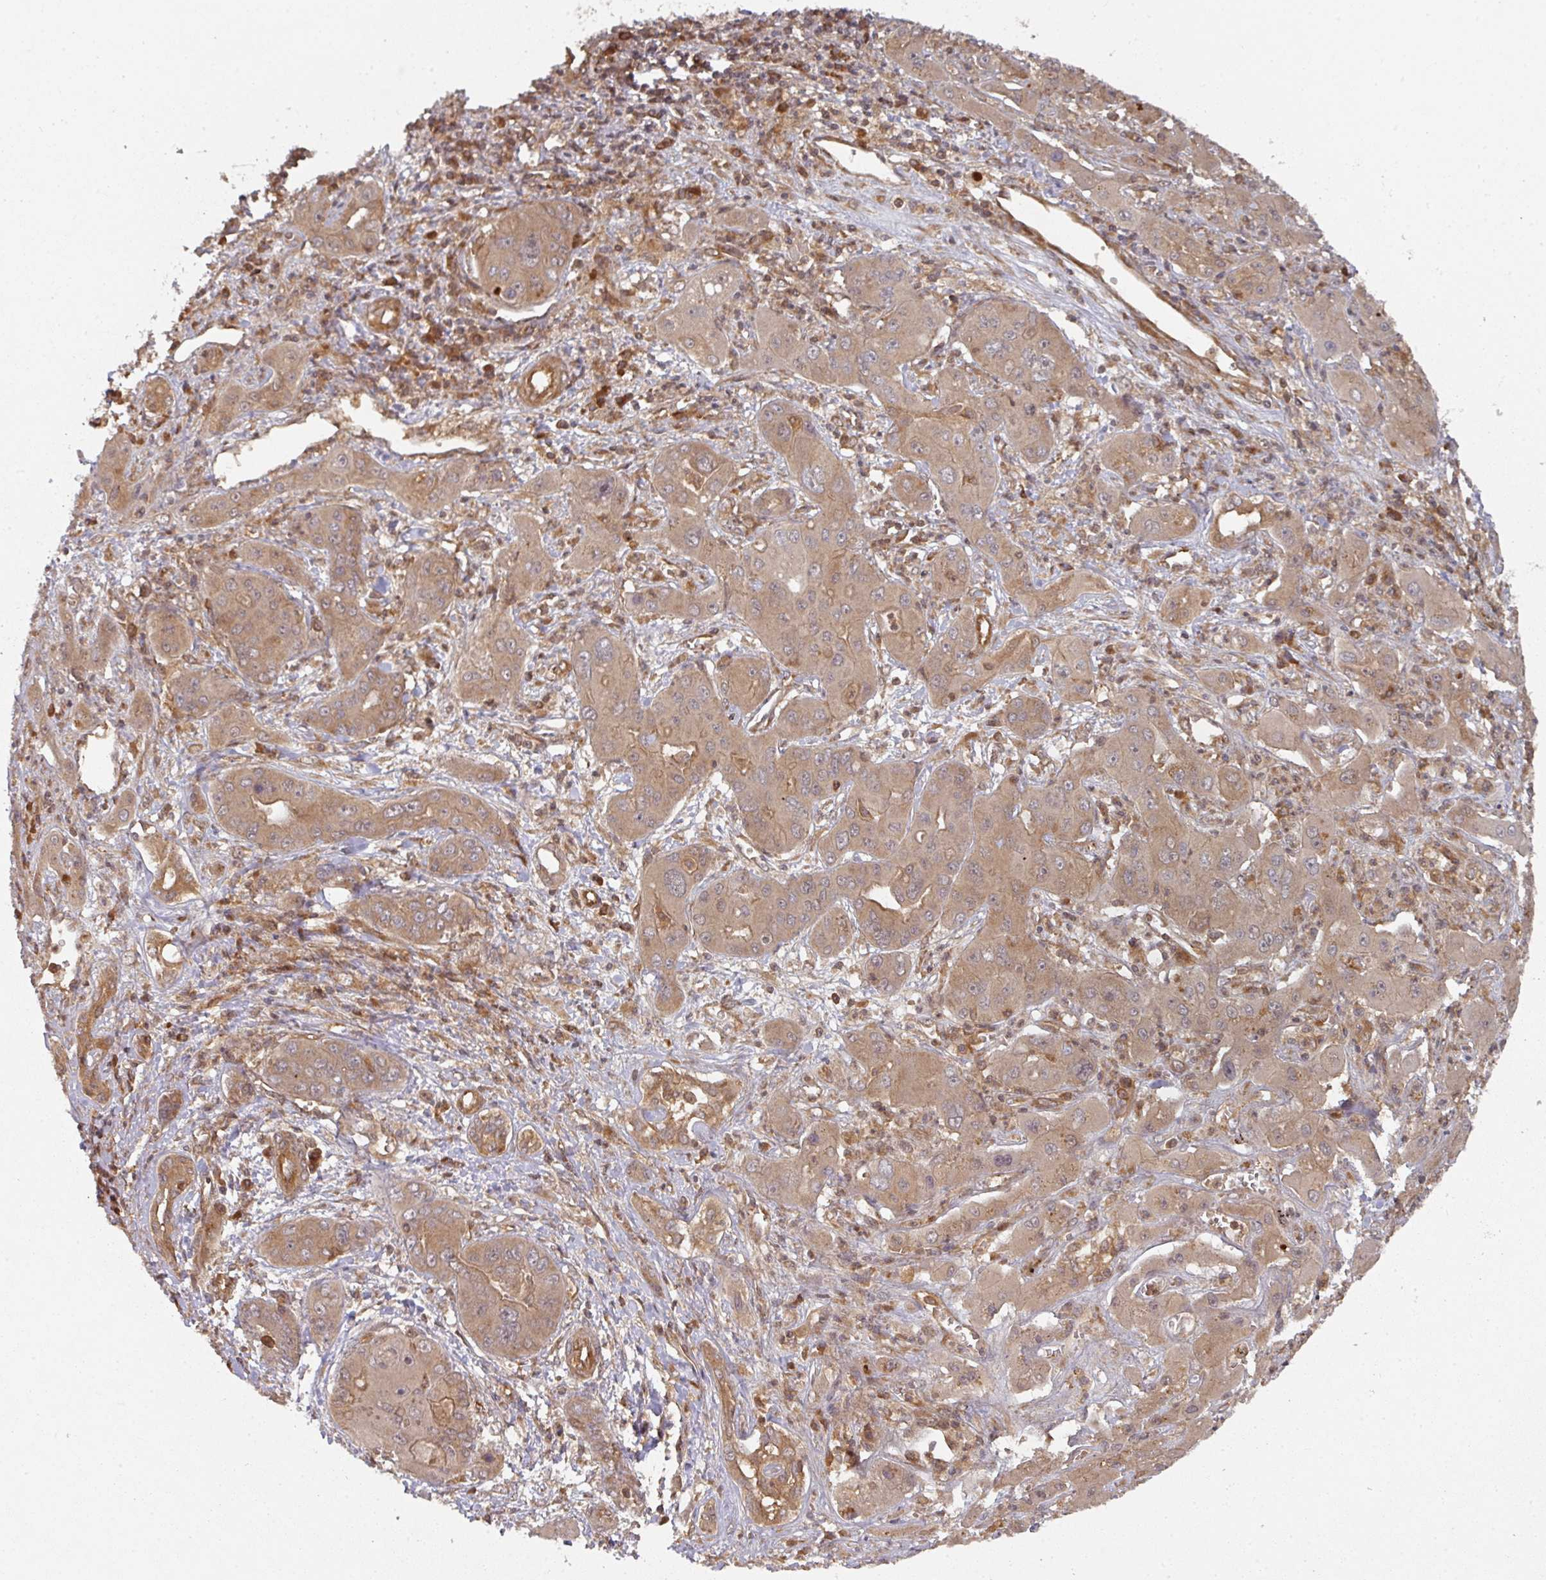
{"staining": {"intensity": "moderate", "quantity": ">75%", "location": "cytoplasmic/membranous"}, "tissue": "liver cancer", "cell_type": "Tumor cells", "image_type": "cancer", "snomed": [{"axis": "morphology", "description": "Cholangiocarcinoma"}, {"axis": "topography", "description": "Liver"}], "caption": "DAB (3,3'-diaminobenzidine) immunohistochemical staining of cholangiocarcinoma (liver) exhibits moderate cytoplasmic/membranous protein staining in about >75% of tumor cells.", "gene": "EIF4EBP2", "patient": {"sex": "male", "age": 67}}